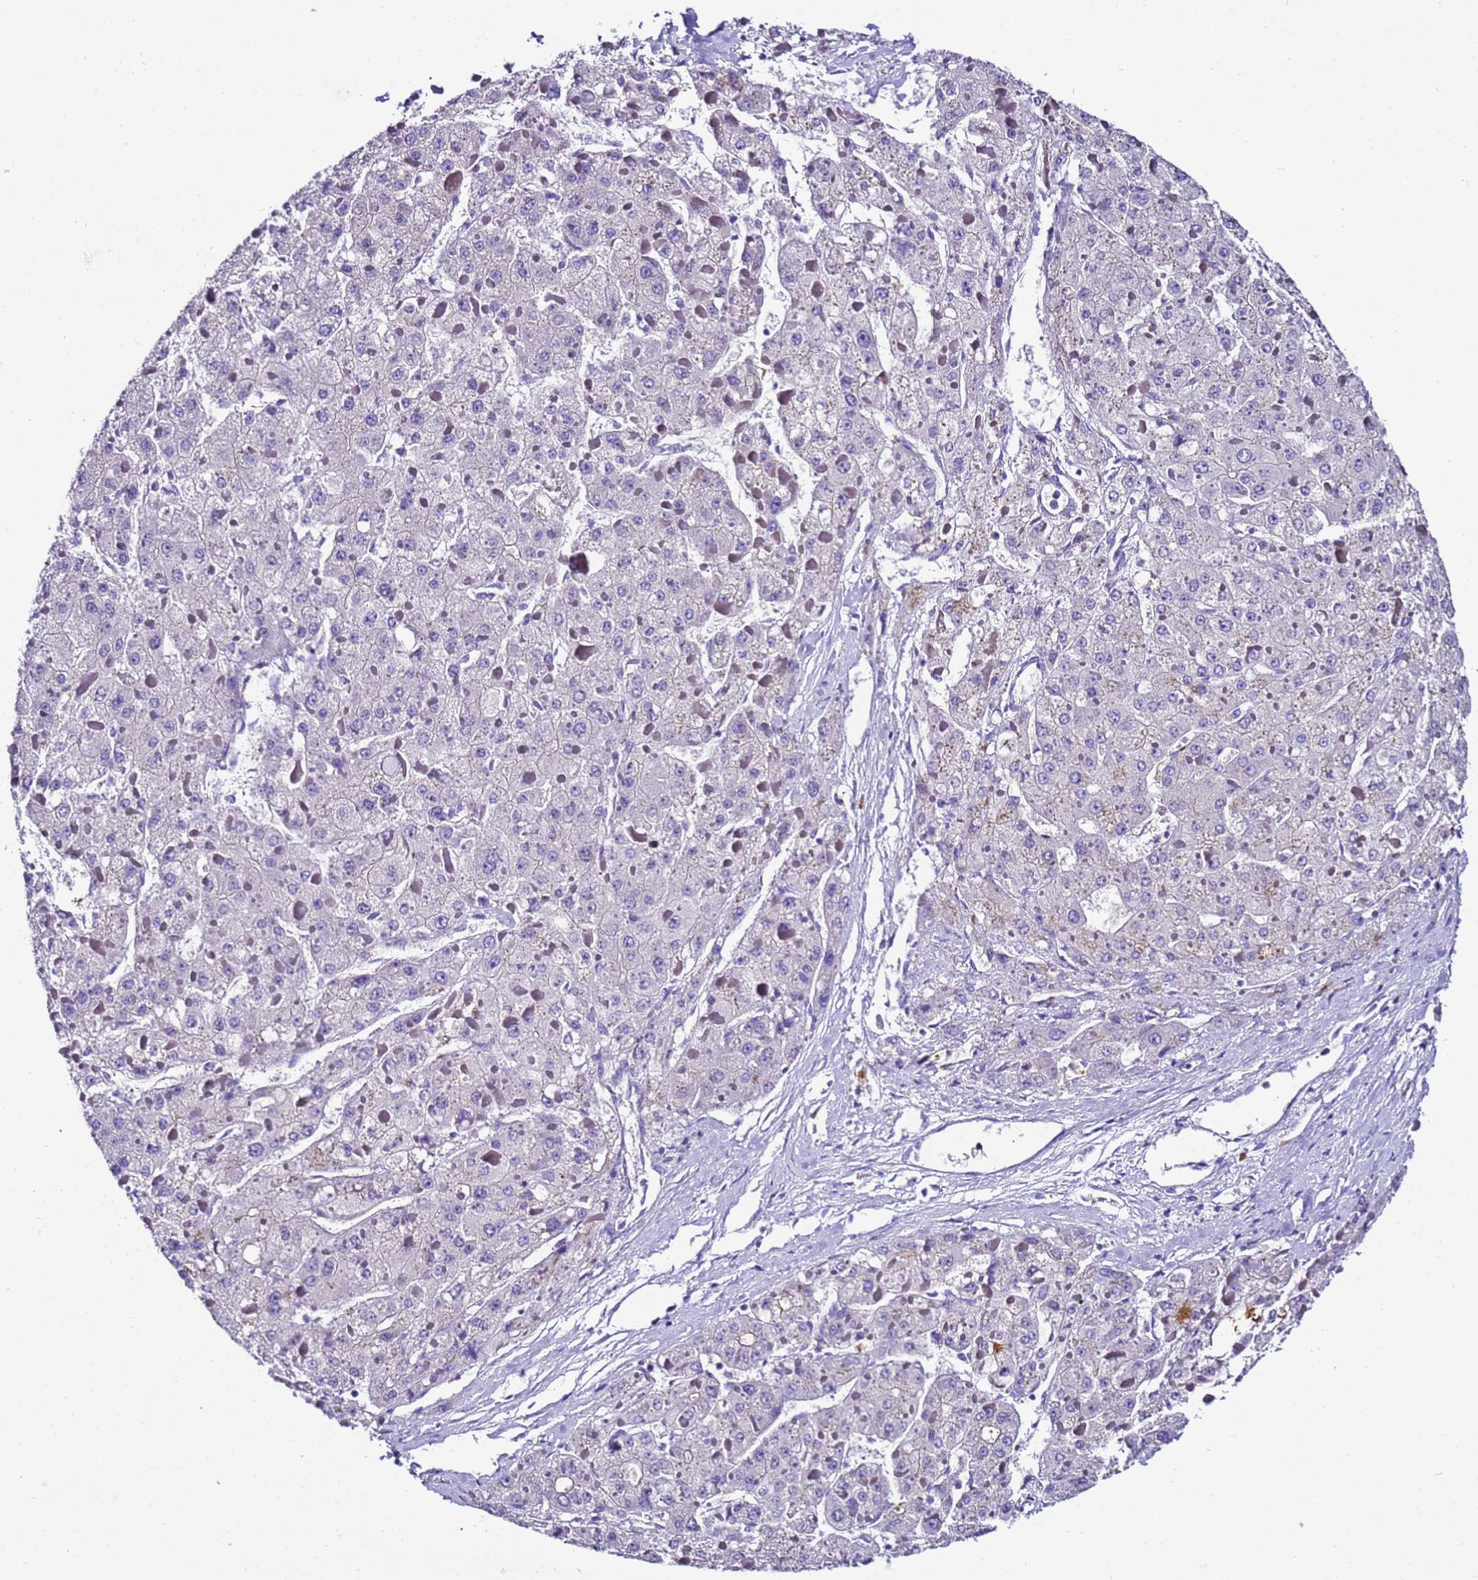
{"staining": {"intensity": "negative", "quantity": "none", "location": "none"}, "tissue": "liver cancer", "cell_type": "Tumor cells", "image_type": "cancer", "snomed": [{"axis": "morphology", "description": "Carcinoma, Hepatocellular, NOS"}, {"axis": "topography", "description": "Liver"}], "caption": "This is an immunohistochemistry micrograph of human liver hepatocellular carcinoma. There is no expression in tumor cells.", "gene": "UGT2A1", "patient": {"sex": "female", "age": 73}}